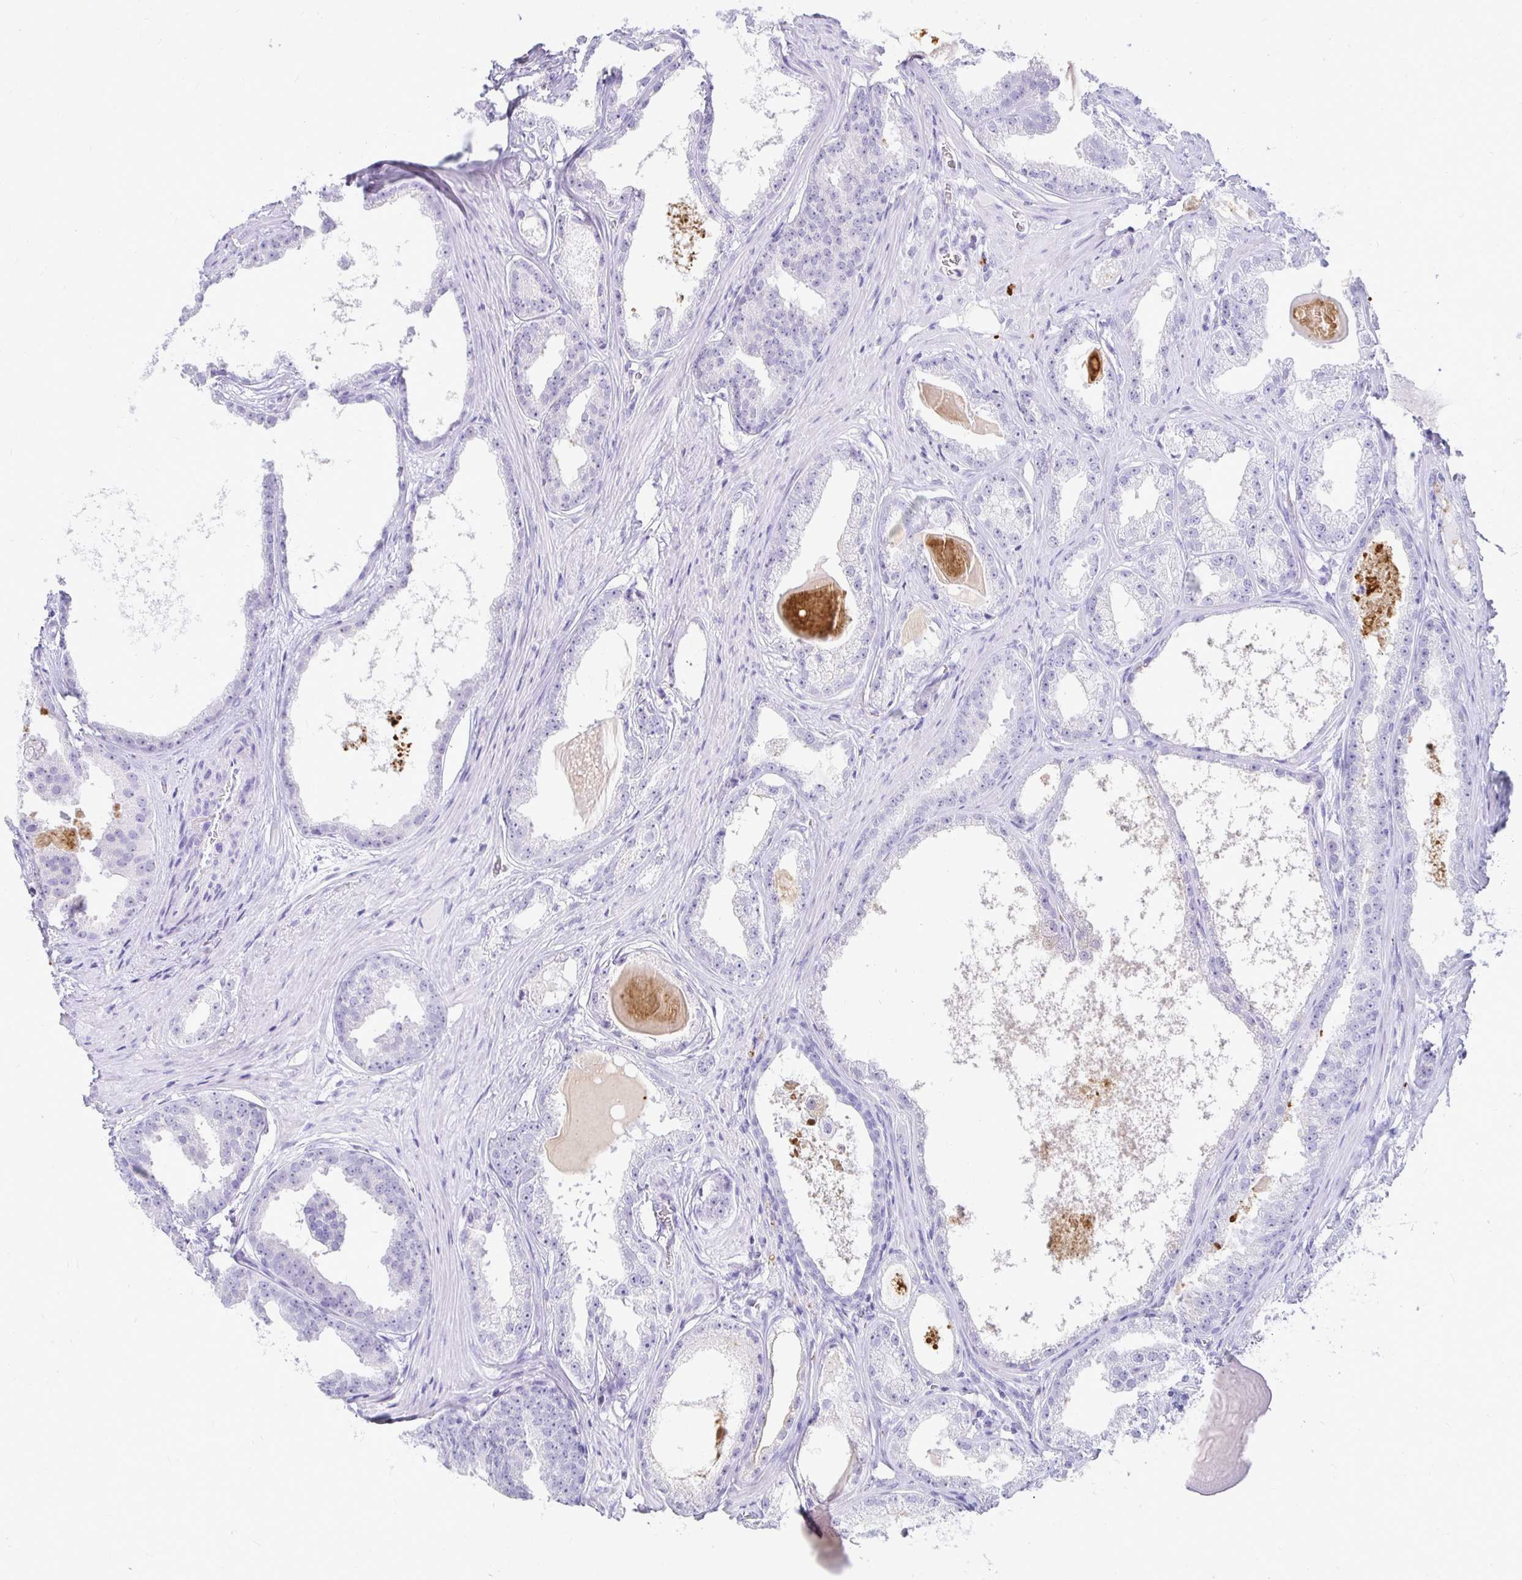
{"staining": {"intensity": "weak", "quantity": "<25%", "location": "nuclear"}, "tissue": "prostate cancer", "cell_type": "Tumor cells", "image_type": "cancer", "snomed": [{"axis": "morphology", "description": "Adenocarcinoma, Low grade"}, {"axis": "topography", "description": "Prostate"}], "caption": "This is an immunohistochemistry (IHC) micrograph of low-grade adenocarcinoma (prostate). There is no expression in tumor cells.", "gene": "CST6", "patient": {"sex": "male", "age": 65}}